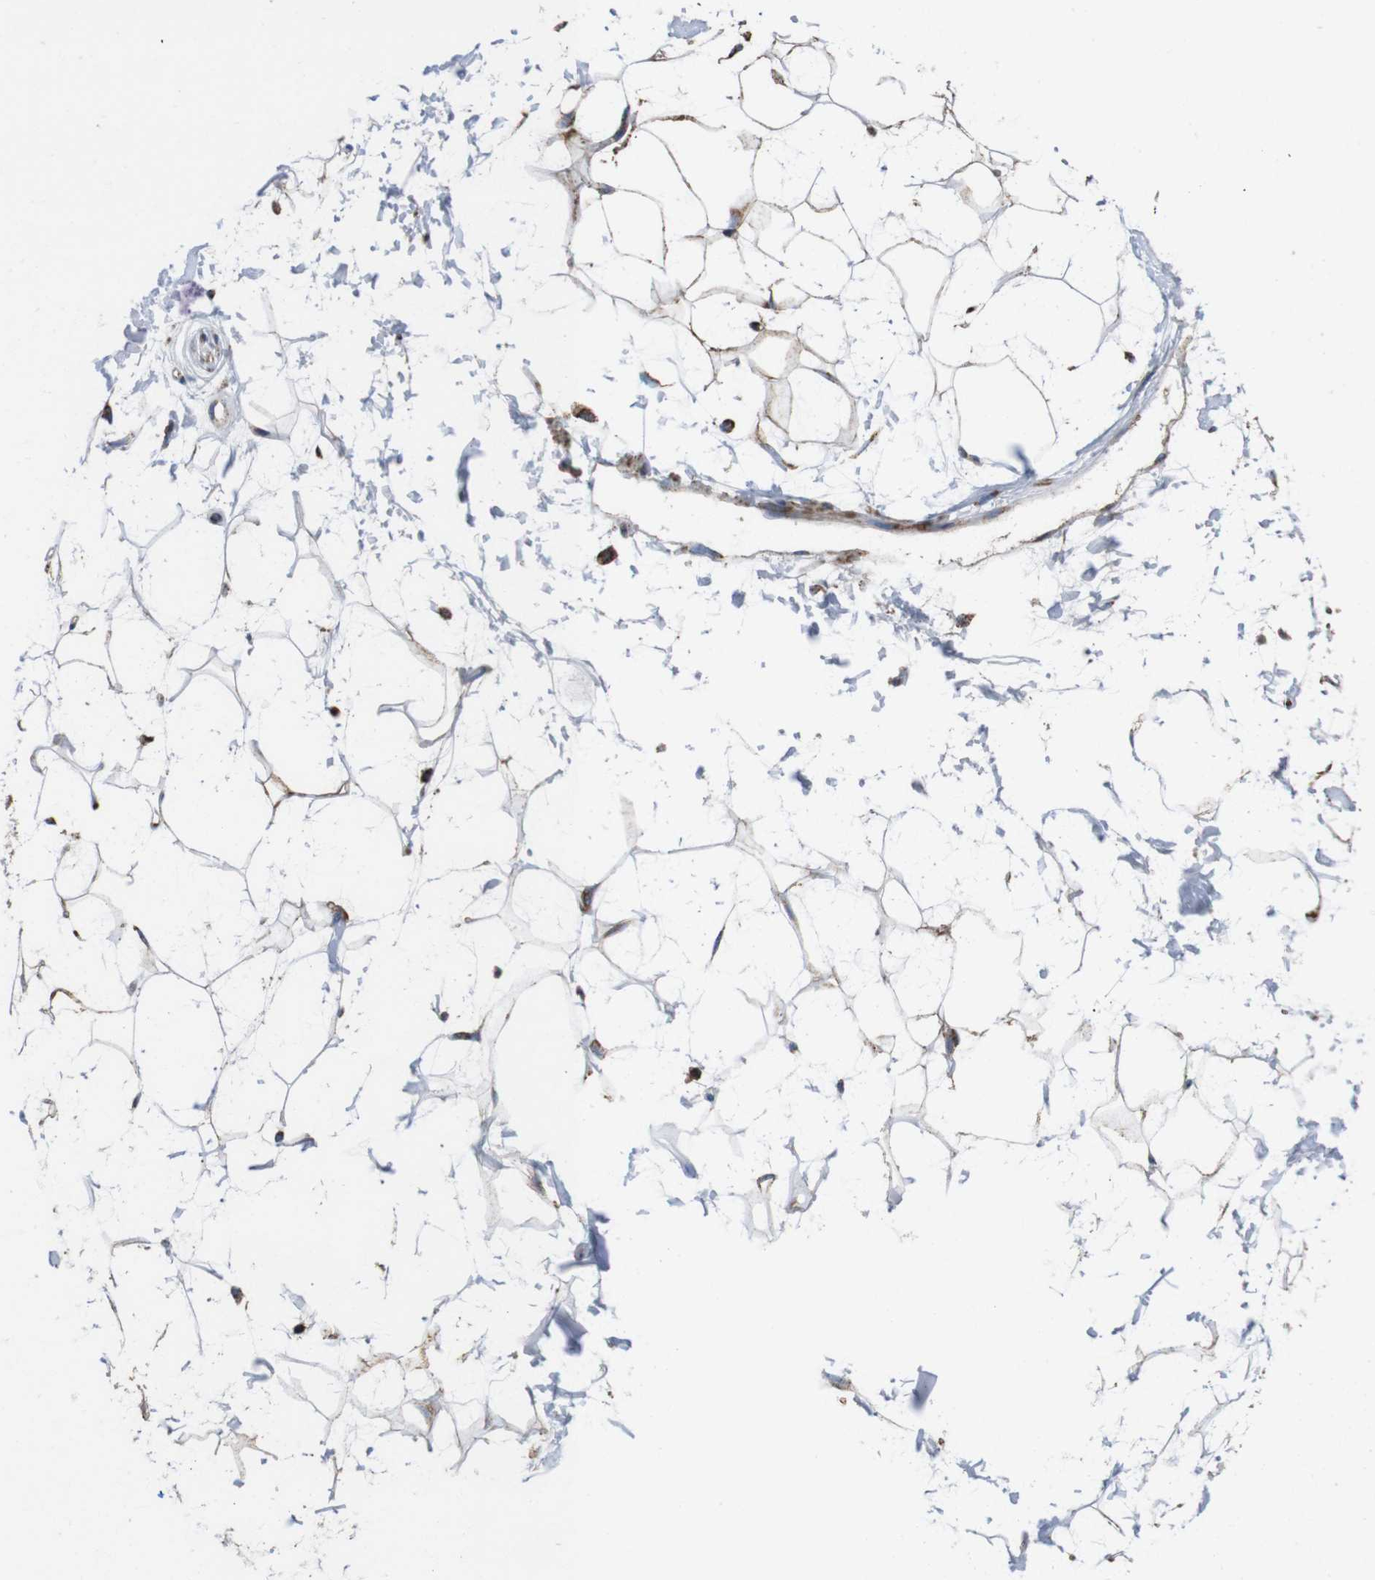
{"staining": {"intensity": "weak", "quantity": "25%-75%", "location": "cytoplasmic/membranous"}, "tissue": "adipose tissue", "cell_type": "Adipocytes", "image_type": "normal", "snomed": [{"axis": "morphology", "description": "Normal tissue, NOS"}, {"axis": "topography", "description": "Soft tissue"}], "caption": "Weak cytoplasmic/membranous expression is identified in about 25%-75% of adipocytes in normal adipose tissue.", "gene": "HK1", "patient": {"sex": "male", "age": 72}}